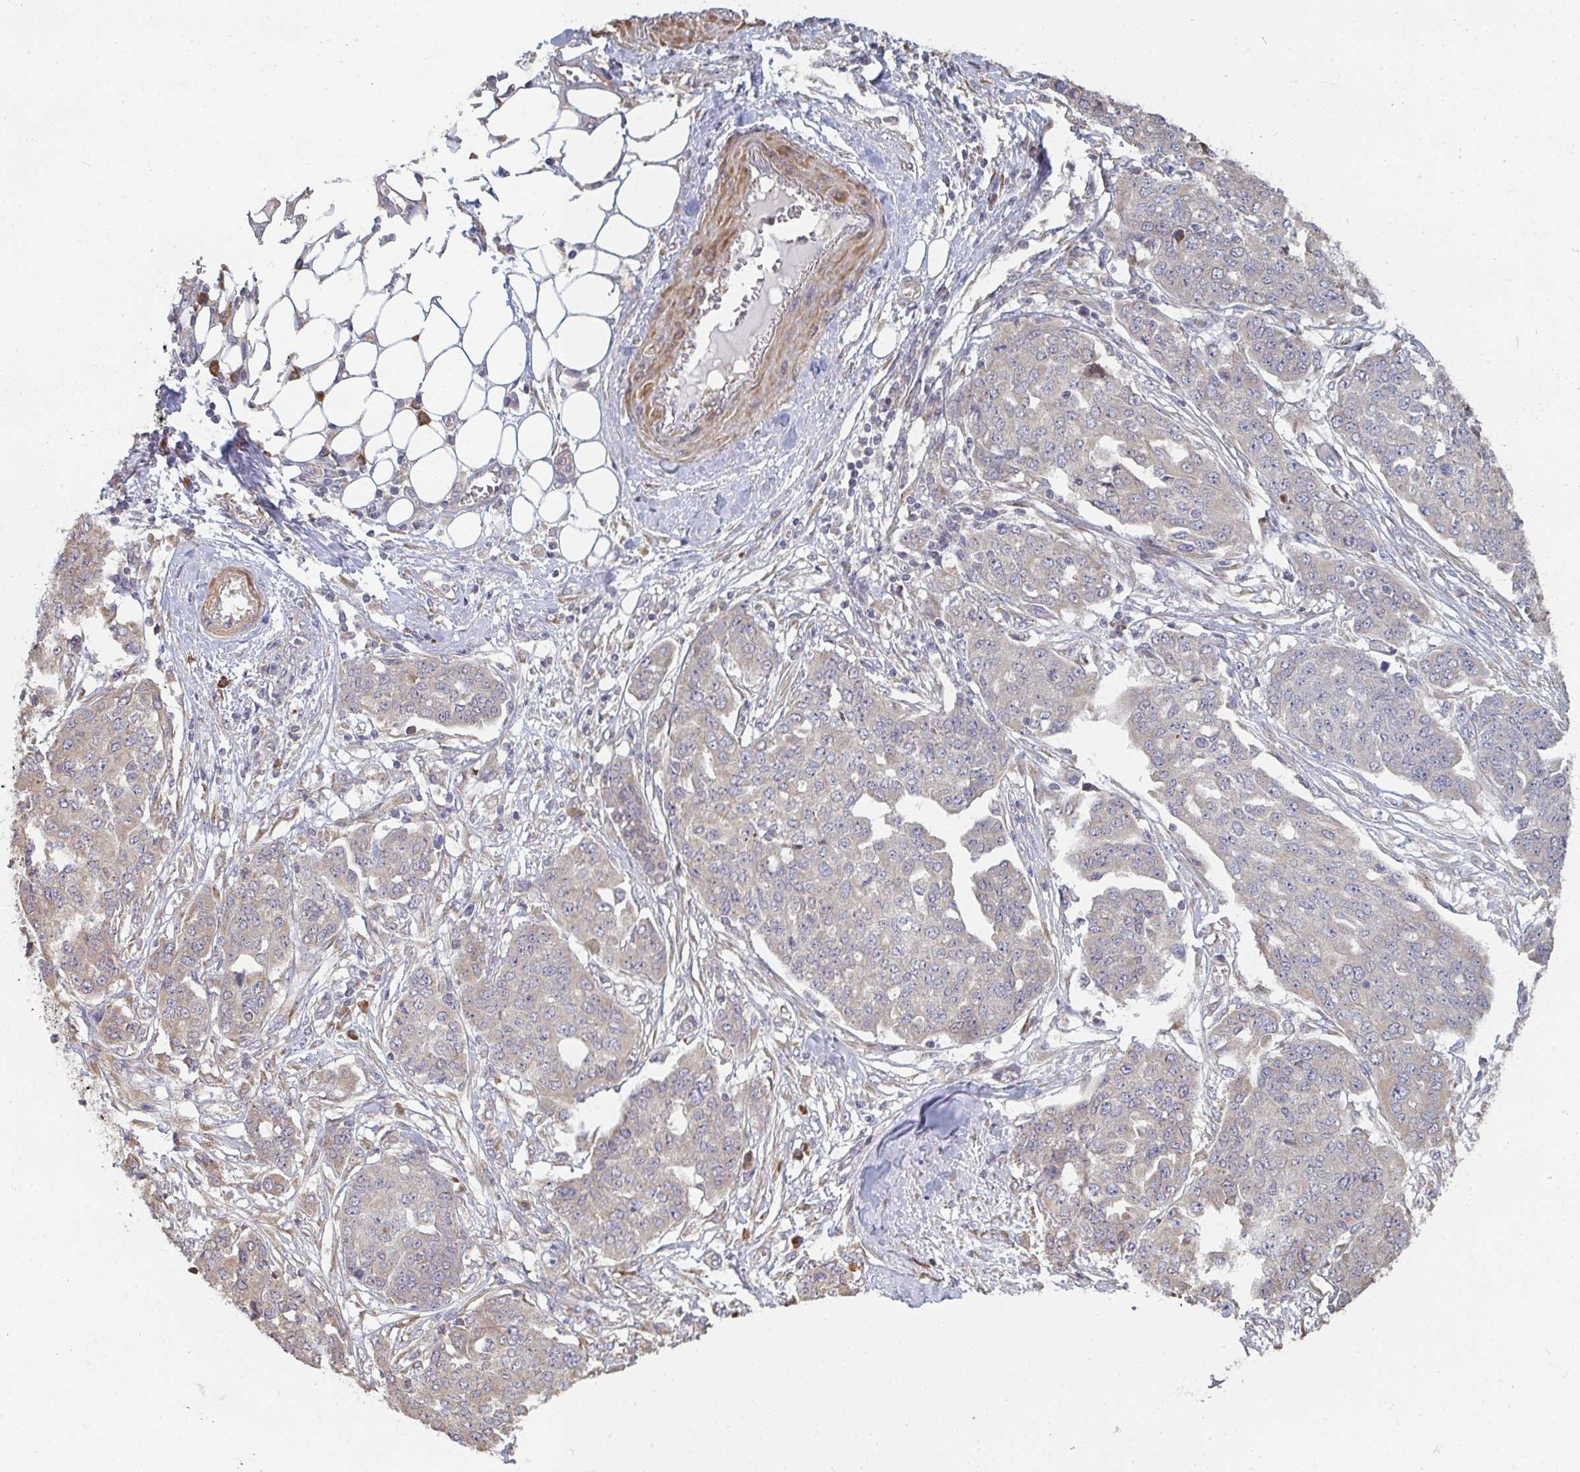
{"staining": {"intensity": "weak", "quantity": "25%-75%", "location": "cytoplasmic/membranous"}, "tissue": "ovarian cancer", "cell_type": "Tumor cells", "image_type": "cancer", "snomed": [{"axis": "morphology", "description": "Cystadenocarcinoma, serous, NOS"}, {"axis": "topography", "description": "Soft tissue"}, {"axis": "topography", "description": "Ovary"}], "caption": "Tumor cells show weak cytoplasmic/membranous expression in about 25%-75% of cells in ovarian cancer (serous cystadenocarcinoma).", "gene": "ZFYVE28", "patient": {"sex": "female", "age": 57}}